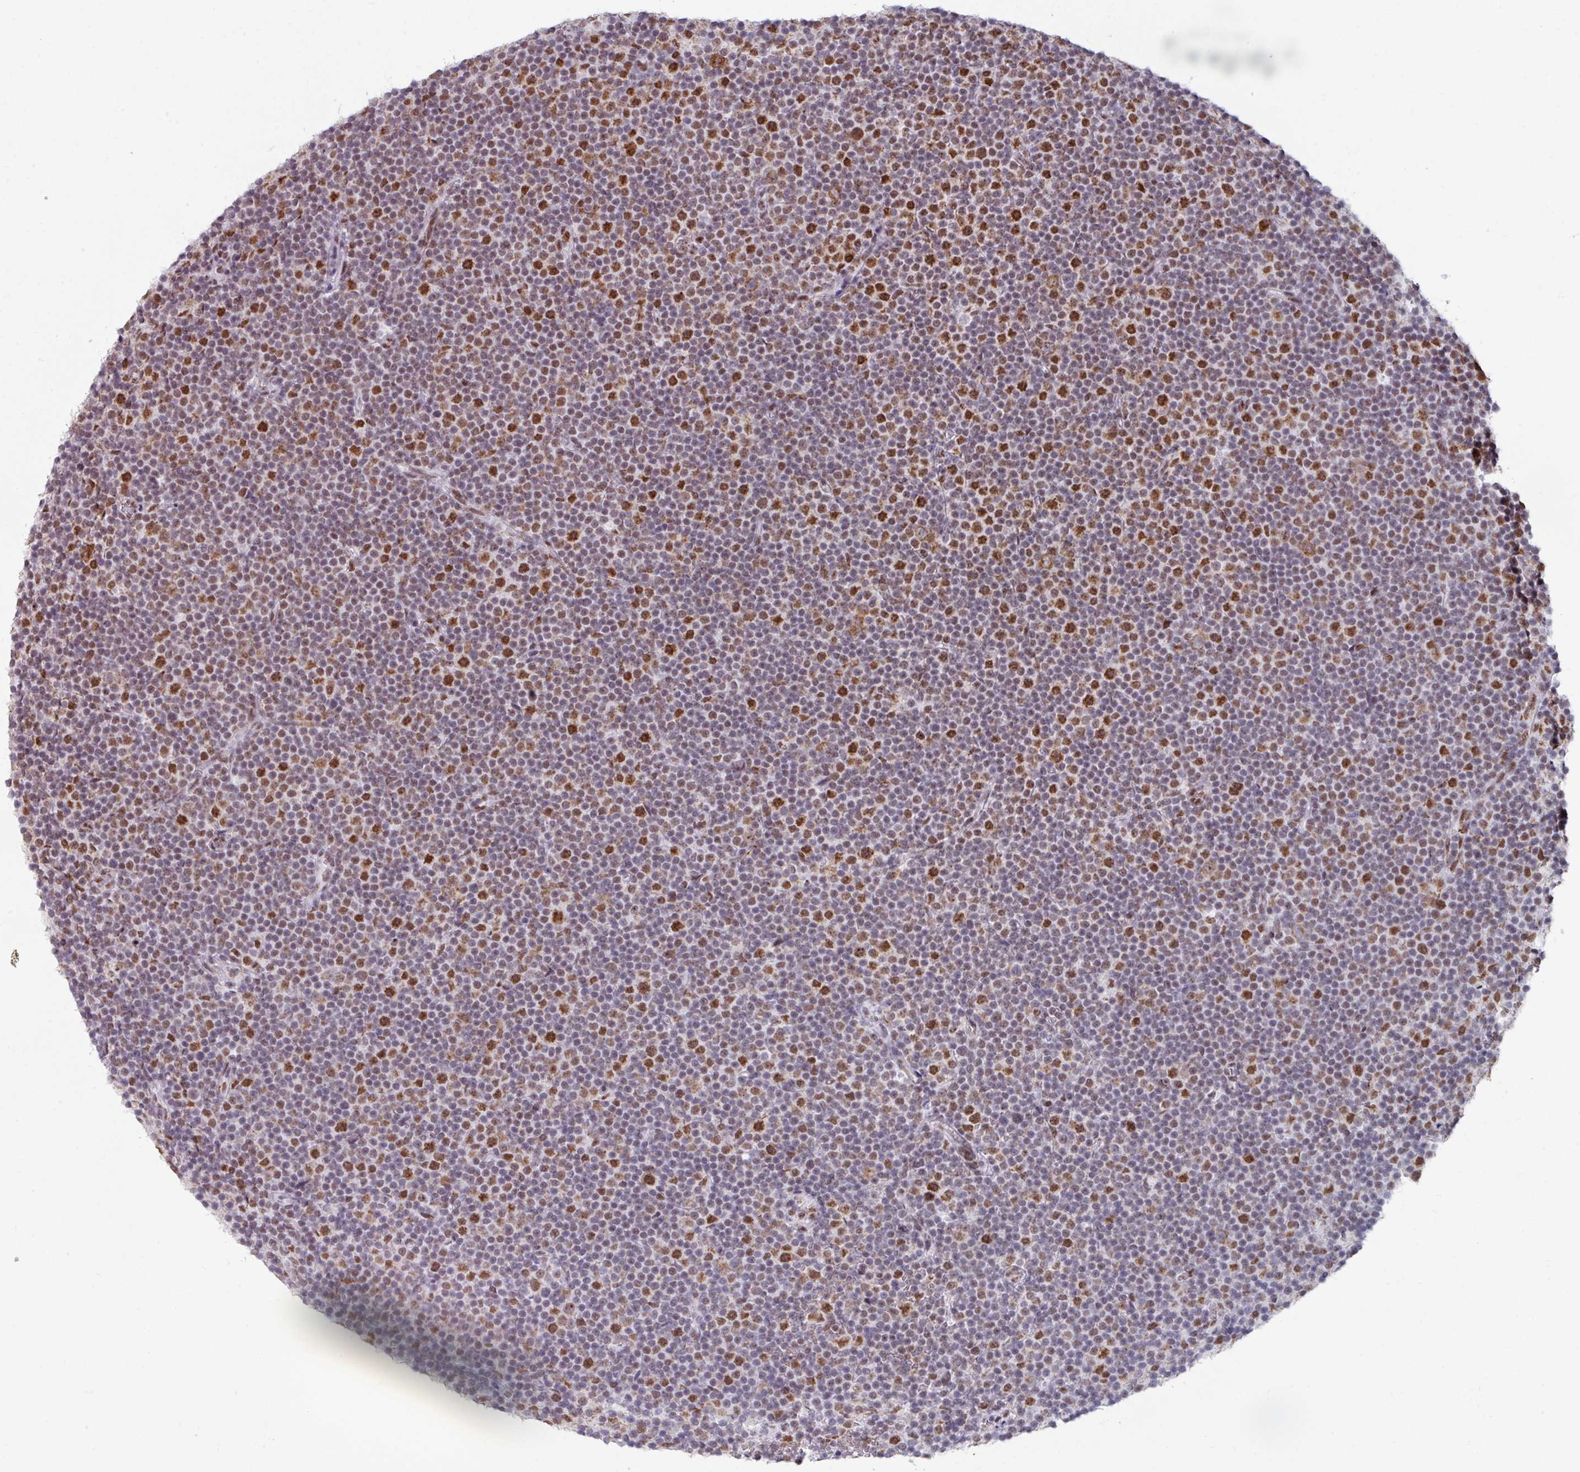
{"staining": {"intensity": "strong", "quantity": "25%-75%", "location": "nuclear"}, "tissue": "lymphoma", "cell_type": "Tumor cells", "image_type": "cancer", "snomed": [{"axis": "morphology", "description": "Malignant lymphoma, non-Hodgkin's type, Low grade"}, {"axis": "topography", "description": "Lymph node"}], "caption": "Protein positivity by IHC exhibits strong nuclear staining in about 25%-75% of tumor cells in lymphoma.", "gene": "PUF60", "patient": {"sex": "female", "age": 67}}